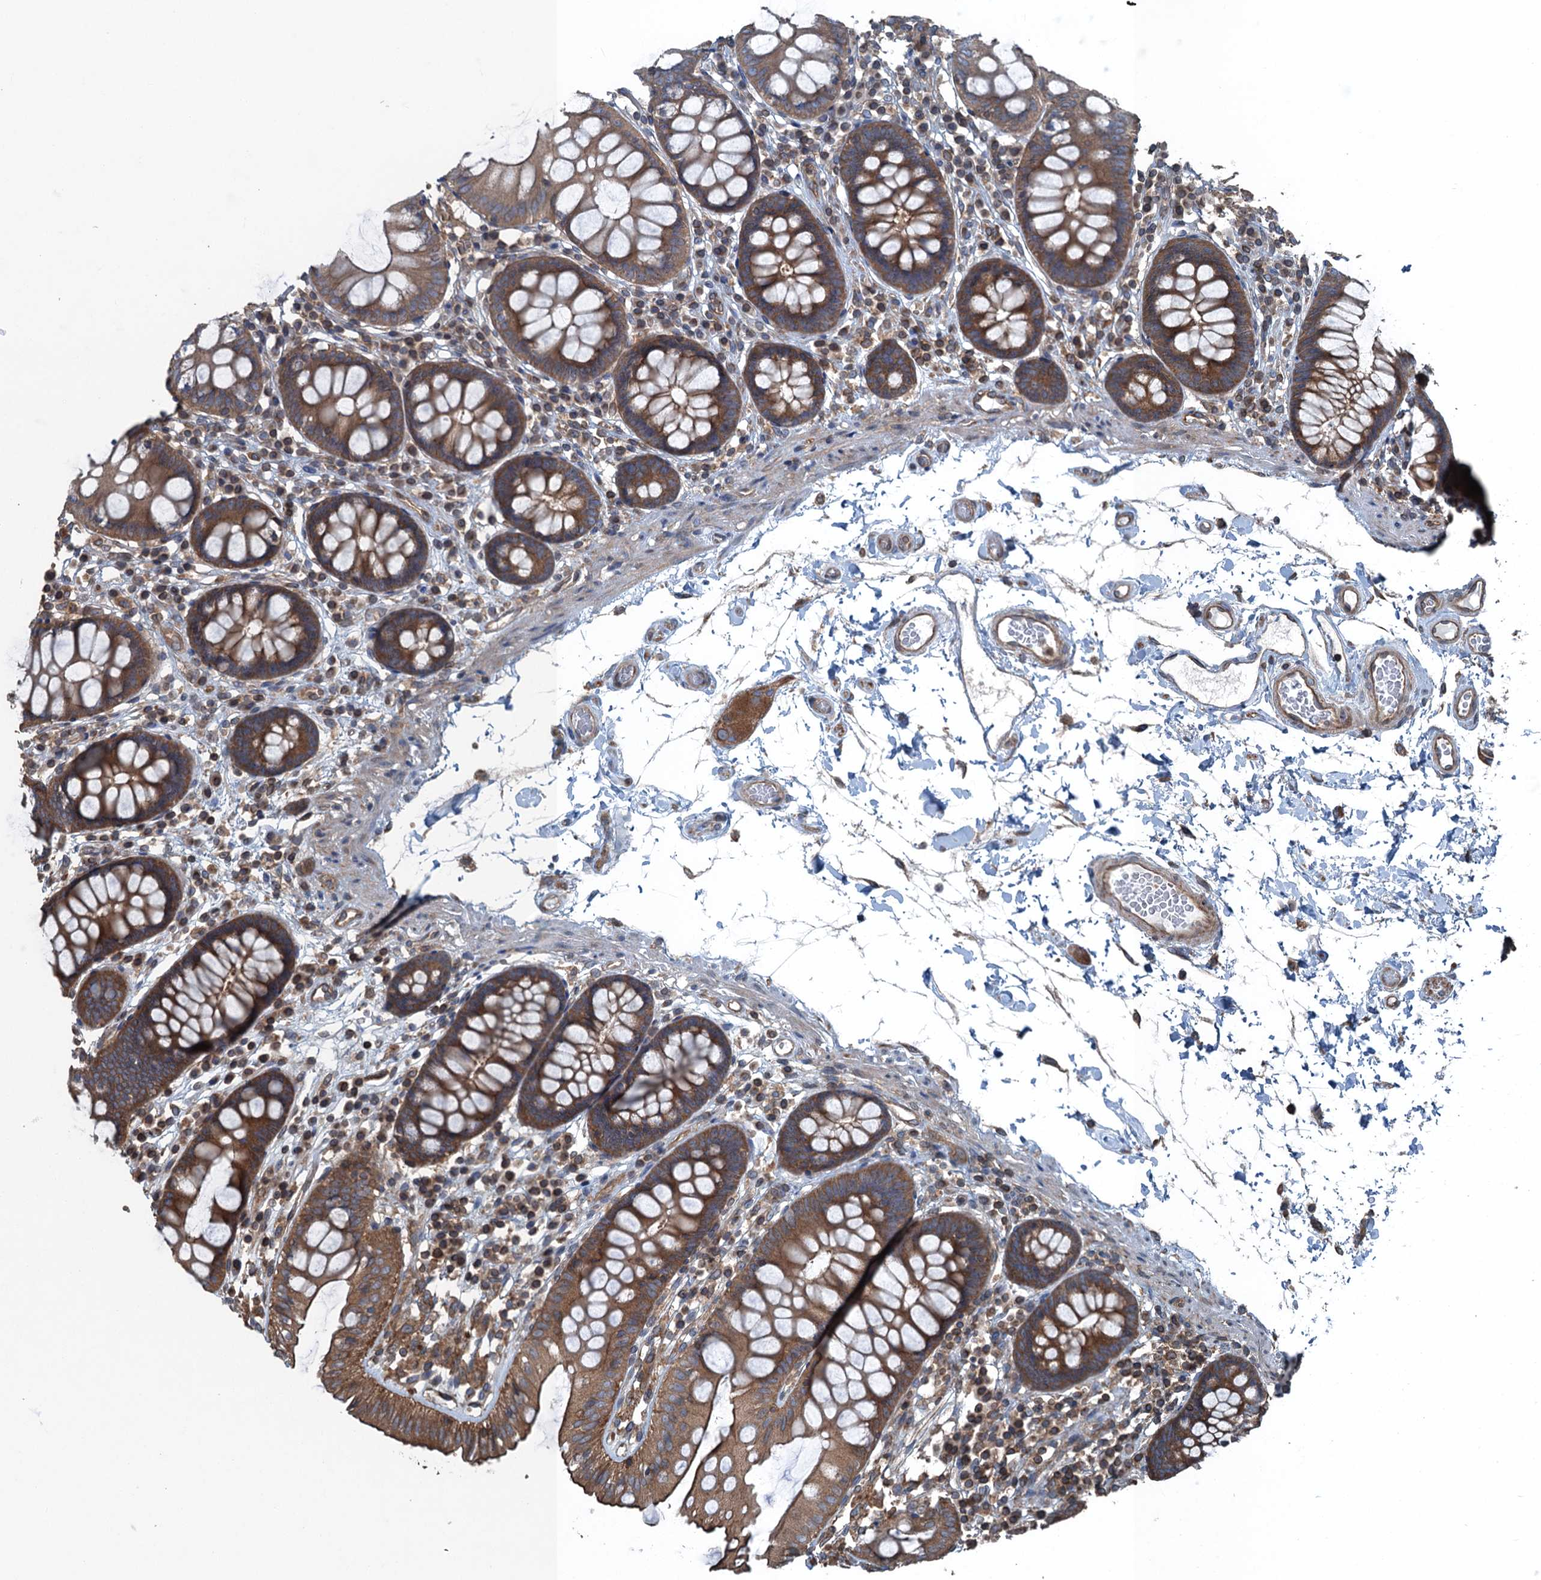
{"staining": {"intensity": "moderate", "quantity": ">75%", "location": "cytoplasmic/membranous"}, "tissue": "colon", "cell_type": "Endothelial cells", "image_type": "normal", "snomed": [{"axis": "morphology", "description": "Normal tissue, NOS"}, {"axis": "topography", "description": "Colon"}], "caption": "Immunohistochemistry of benign human colon displays medium levels of moderate cytoplasmic/membranous expression in approximately >75% of endothelial cells.", "gene": "TRAPPC8", "patient": {"sex": "male", "age": 84}}